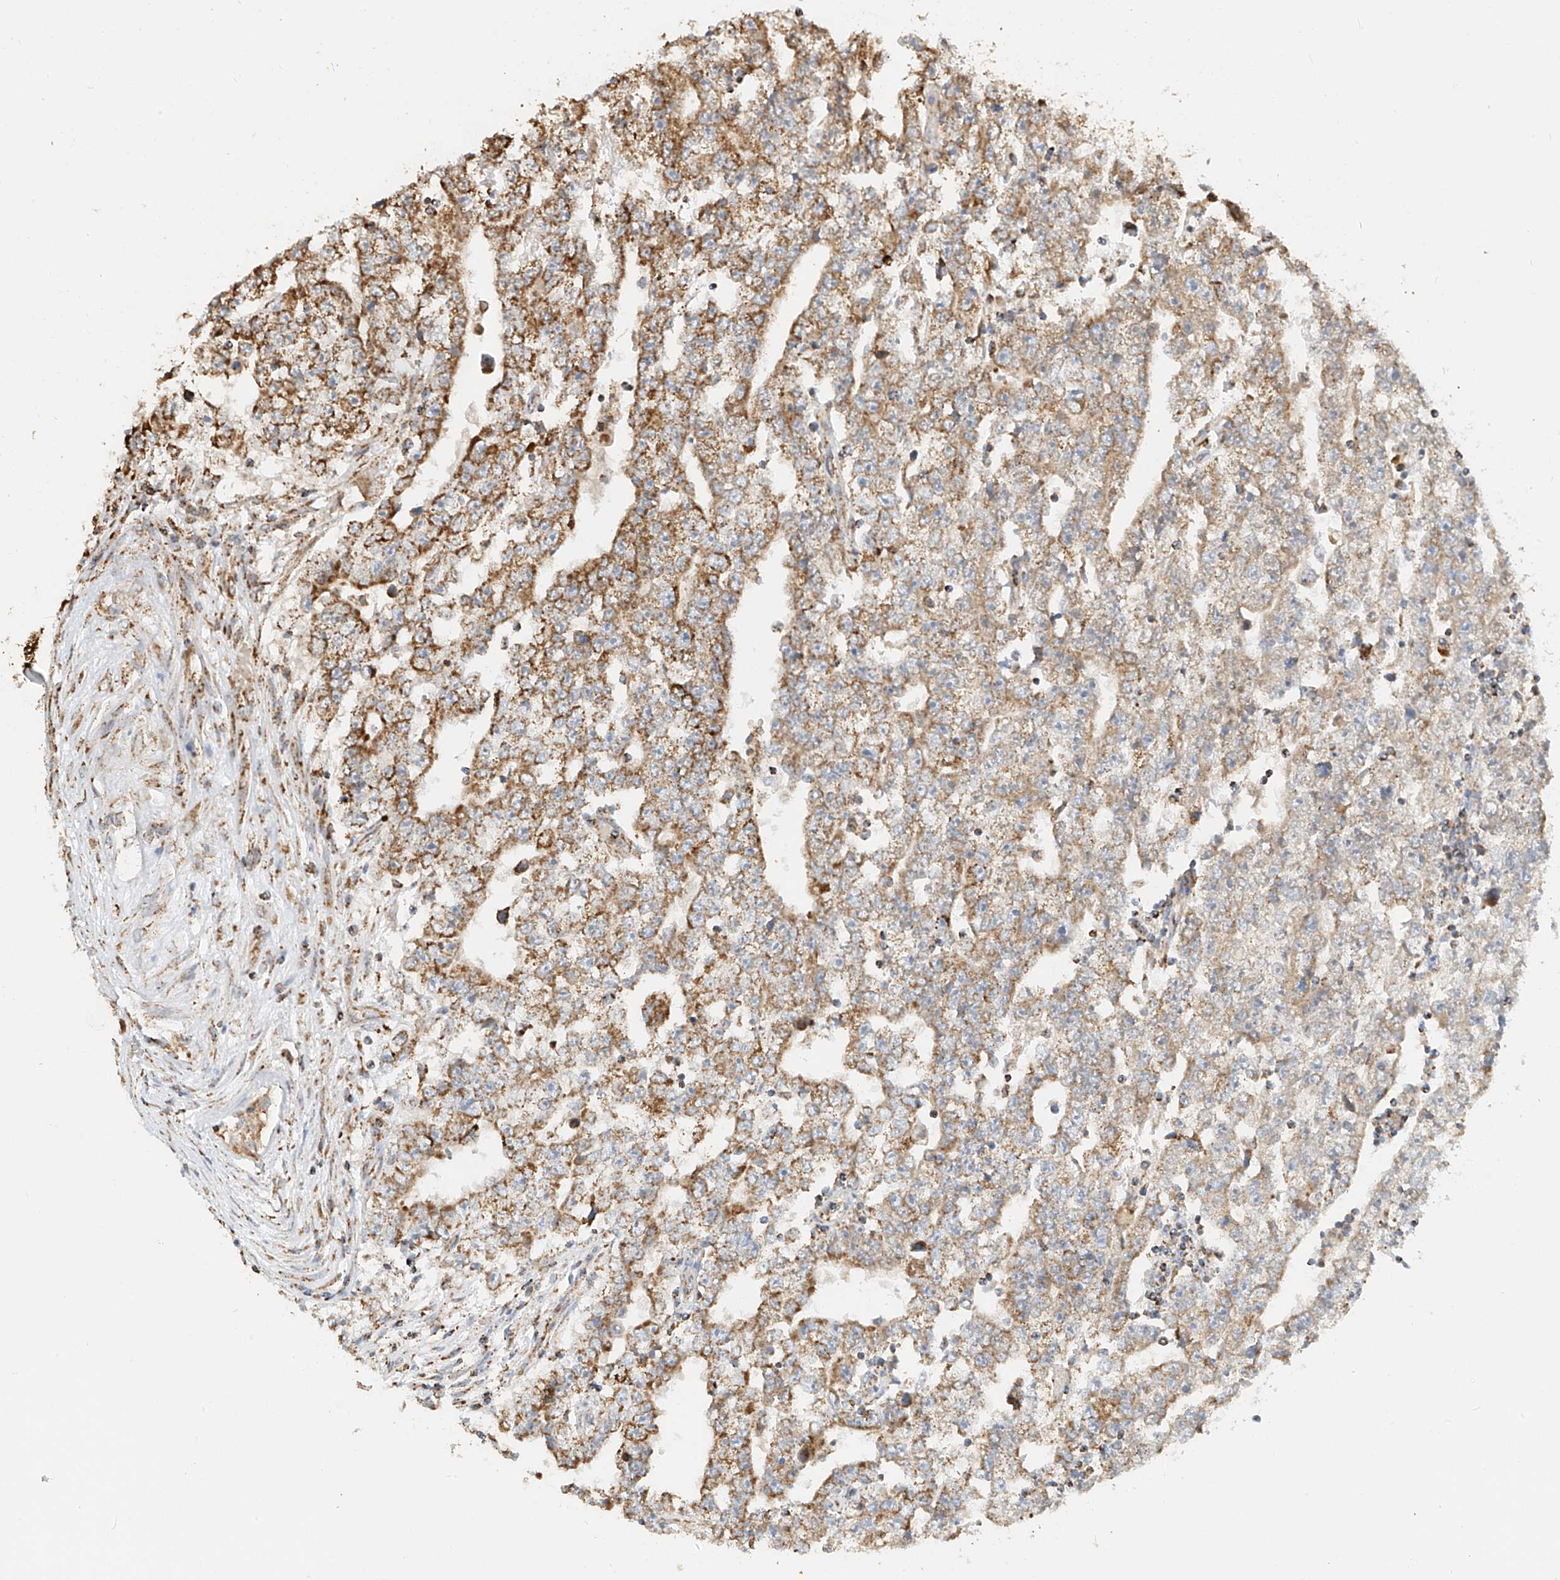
{"staining": {"intensity": "moderate", "quantity": ">75%", "location": "cytoplasmic/membranous"}, "tissue": "testis cancer", "cell_type": "Tumor cells", "image_type": "cancer", "snomed": [{"axis": "morphology", "description": "Carcinoma, Embryonal, NOS"}, {"axis": "topography", "description": "Testis"}], "caption": "Testis embryonal carcinoma stained for a protein (brown) shows moderate cytoplasmic/membranous positive expression in approximately >75% of tumor cells.", "gene": "YIPF7", "patient": {"sex": "male", "age": 25}}